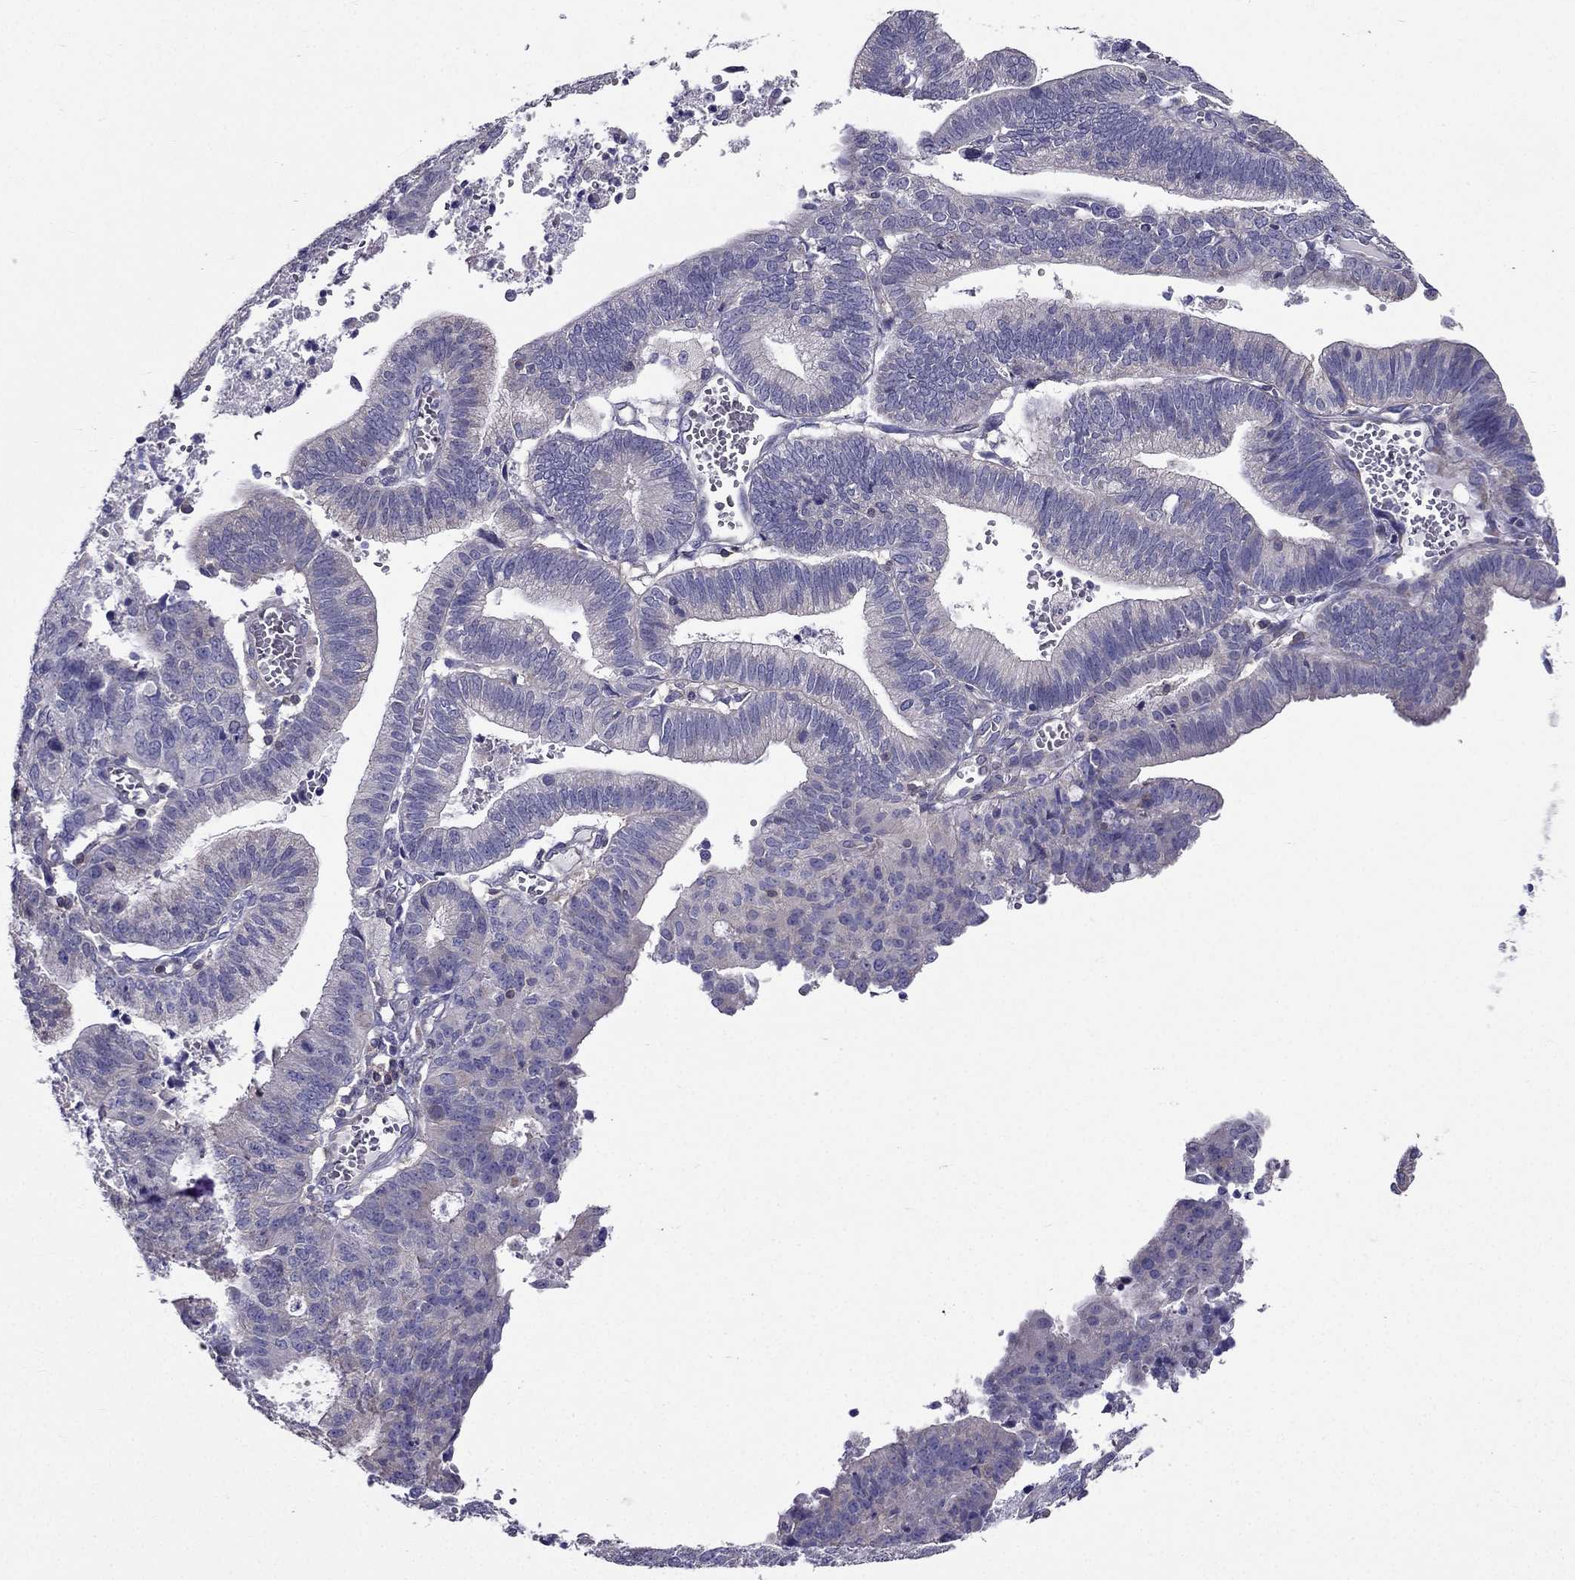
{"staining": {"intensity": "negative", "quantity": "none", "location": "none"}, "tissue": "endometrial cancer", "cell_type": "Tumor cells", "image_type": "cancer", "snomed": [{"axis": "morphology", "description": "Adenocarcinoma, NOS"}, {"axis": "topography", "description": "Endometrium"}], "caption": "This is a photomicrograph of immunohistochemistry staining of endometrial cancer (adenocarcinoma), which shows no positivity in tumor cells.", "gene": "AAK1", "patient": {"sex": "female", "age": 82}}